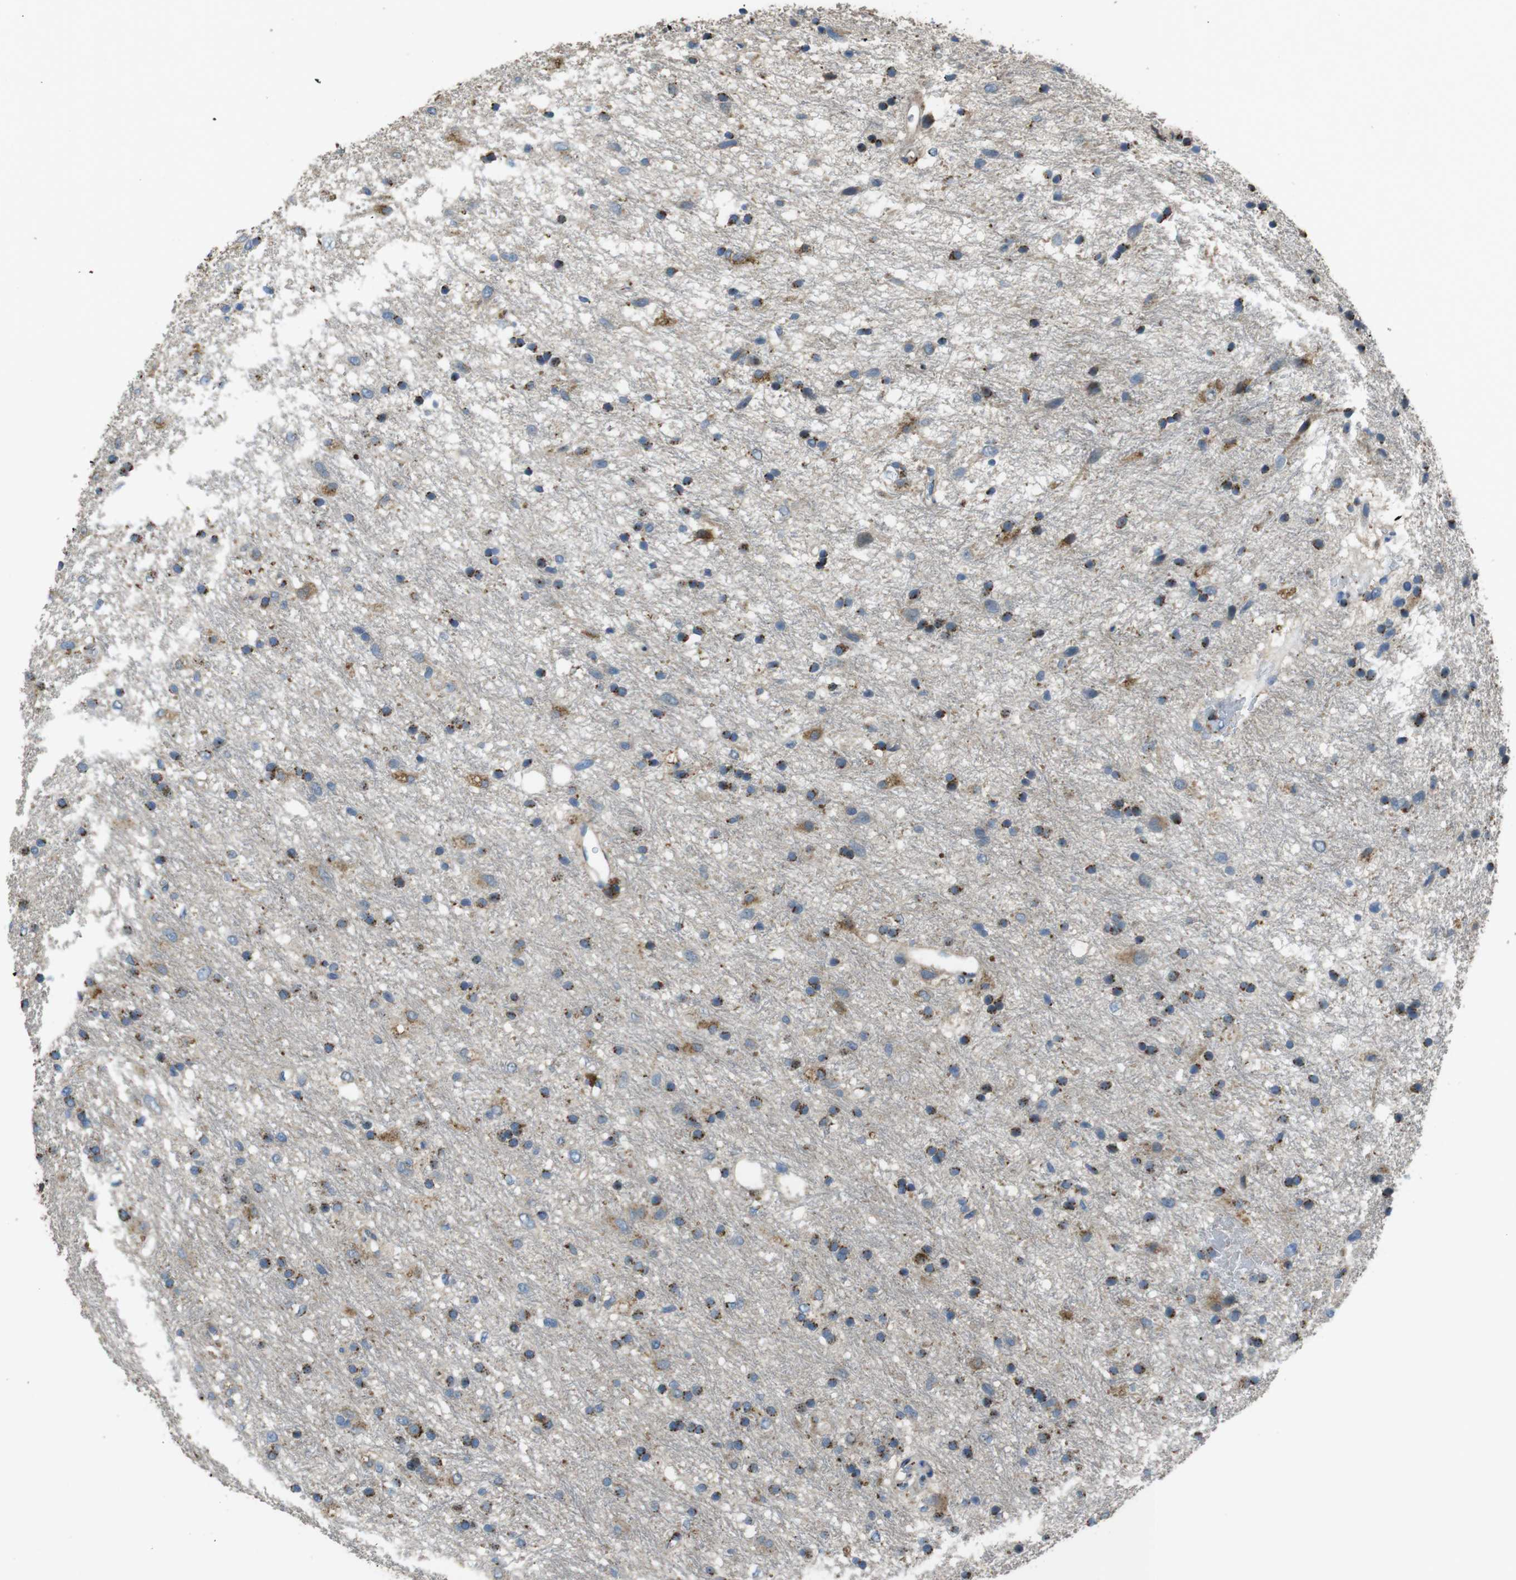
{"staining": {"intensity": "moderate", "quantity": "25%-75%", "location": "cytoplasmic/membranous"}, "tissue": "glioma", "cell_type": "Tumor cells", "image_type": "cancer", "snomed": [{"axis": "morphology", "description": "Glioma, malignant, Low grade"}, {"axis": "topography", "description": "Brain"}], "caption": "A high-resolution micrograph shows immunohistochemistry (IHC) staining of low-grade glioma (malignant), which exhibits moderate cytoplasmic/membranous positivity in about 25%-75% of tumor cells. Immunohistochemistry (ihc) stains the protein of interest in brown and the nuclei are stained blue.", "gene": "RAB6A", "patient": {"sex": "male", "age": 77}}